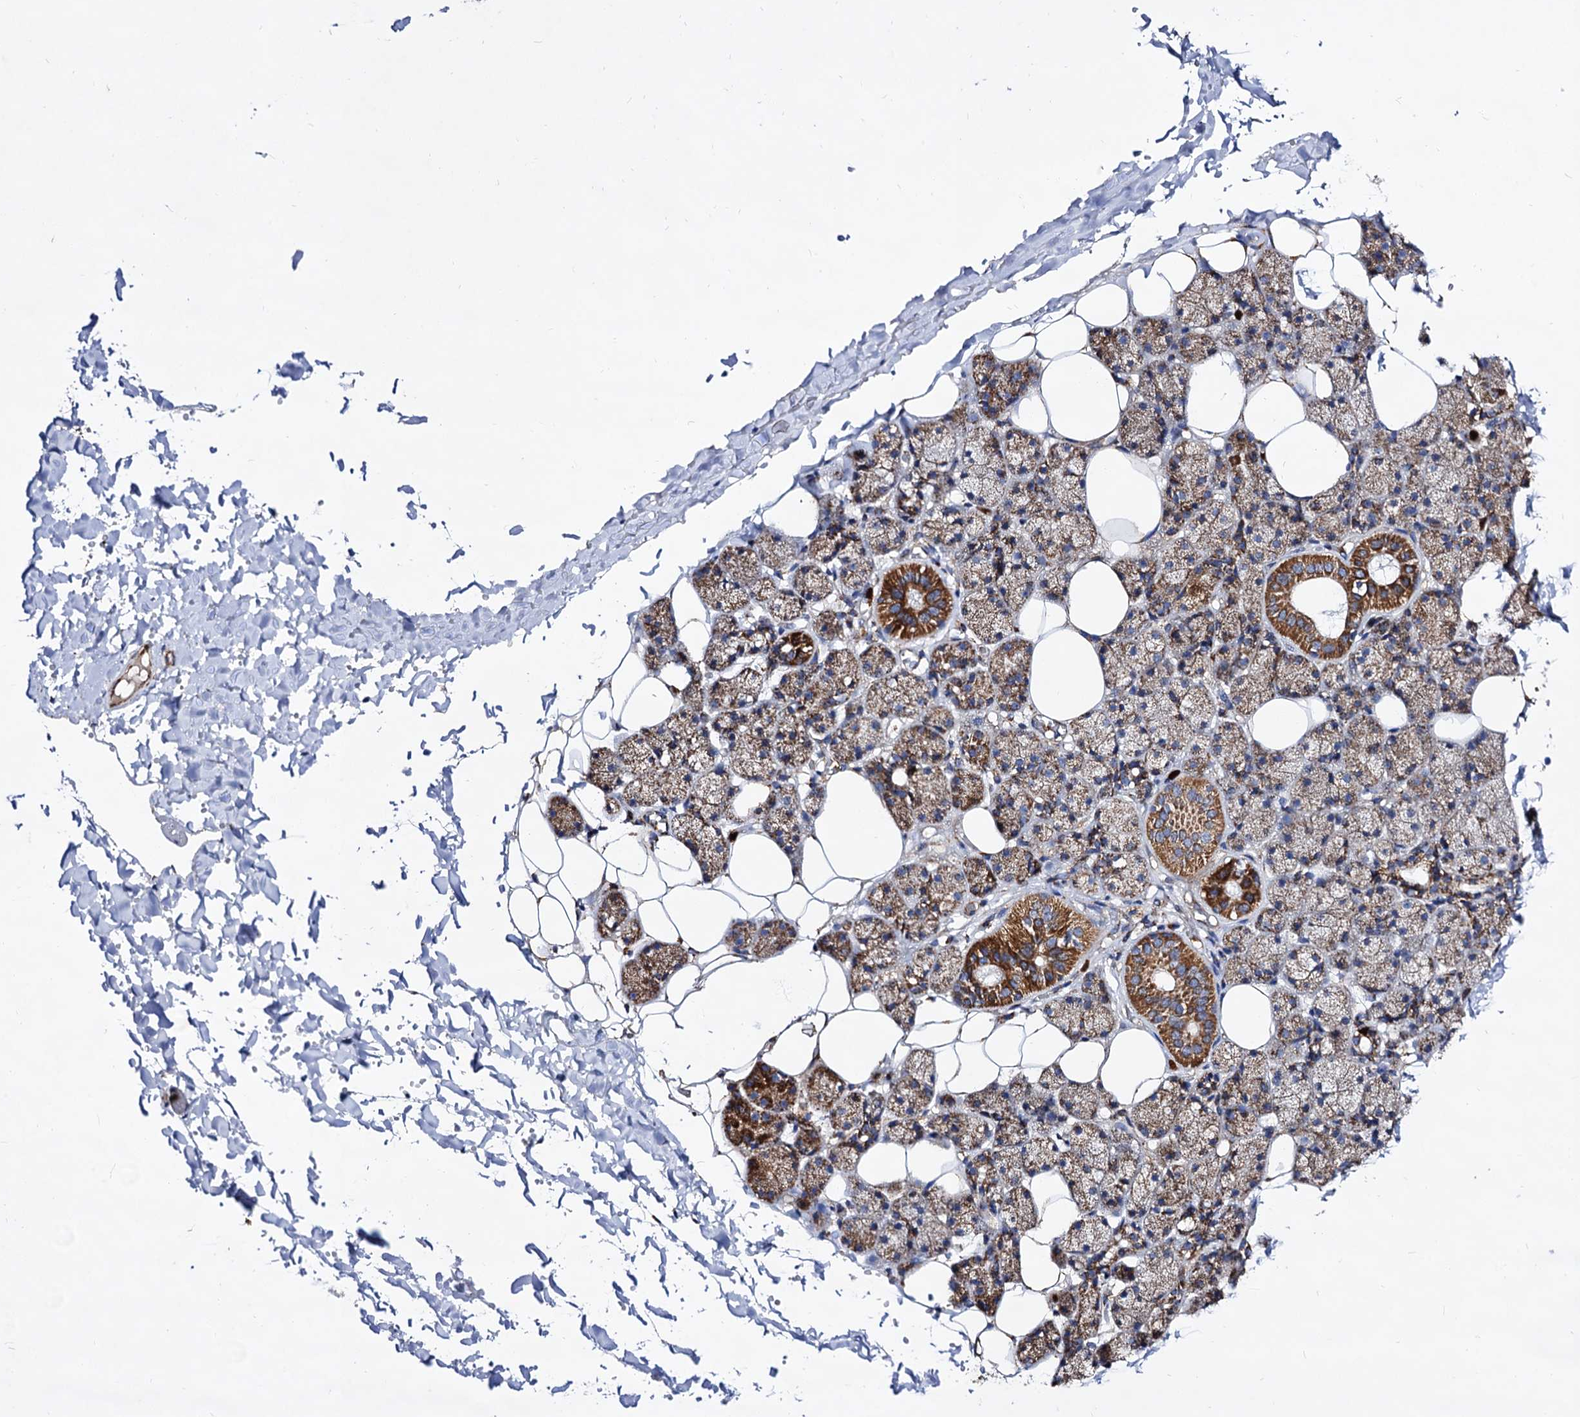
{"staining": {"intensity": "strong", "quantity": "<25%", "location": "cytoplasmic/membranous"}, "tissue": "salivary gland", "cell_type": "Glandular cells", "image_type": "normal", "snomed": [{"axis": "morphology", "description": "Normal tissue, NOS"}, {"axis": "topography", "description": "Salivary gland"}], "caption": "A brown stain shows strong cytoplasmic/membranous expression of a protein in glandular cells of unremarkable human salivary gland. Nuclei are stained in blue.", "gene": "ACAD9", "patient": {"sex": "female", "age": 33}}